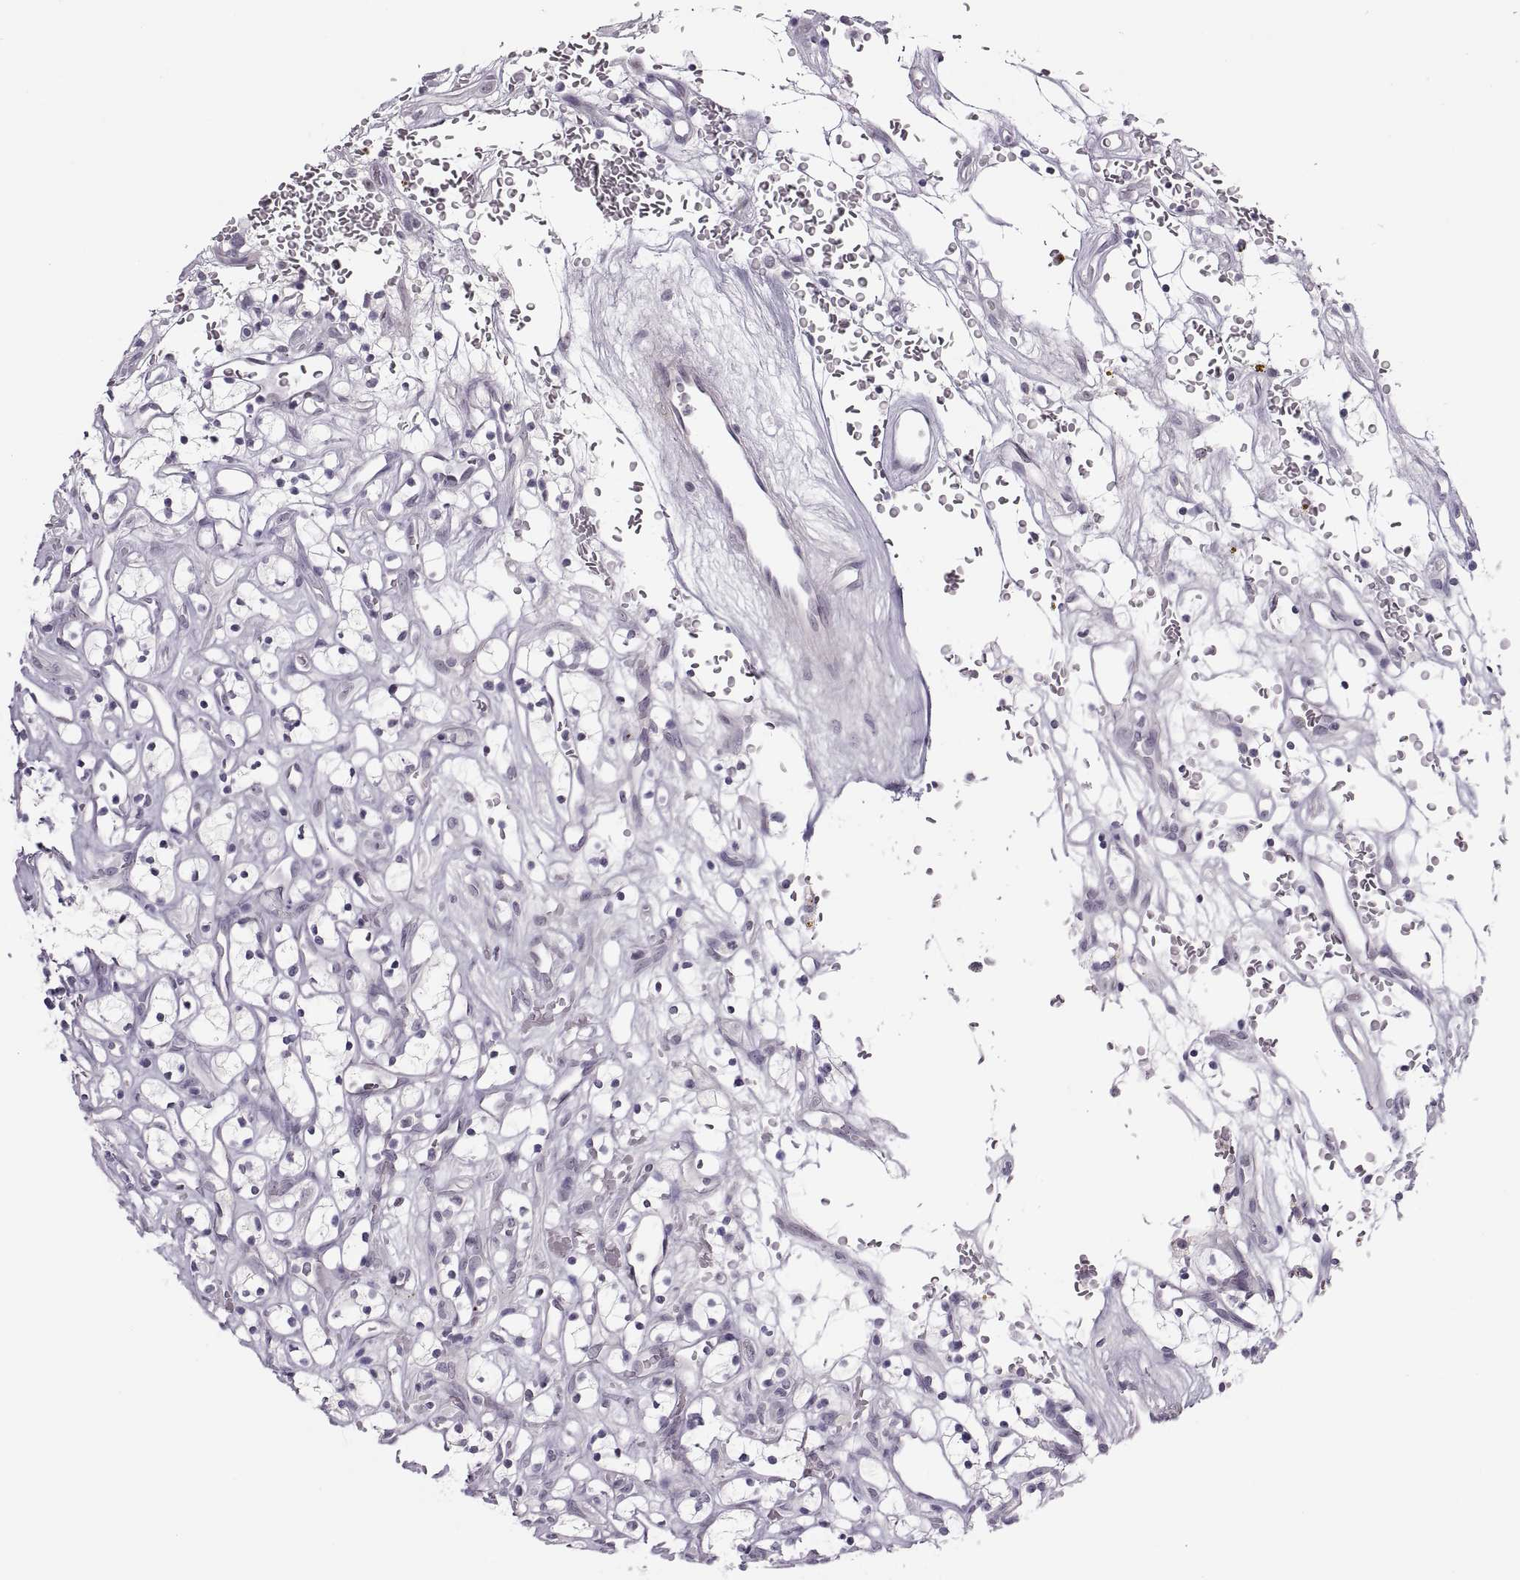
{"staining": {"intensity": "negative", "quantity": "none", "location": "none"}, "tissue": "renal cancer", "cell_type": "Tumor cells", "image_type": "cancer", "snomed": [{"axis": "morphology", "description": "Adenocarcinoma, NOS"}, {"axis": "topography", "description": "Kidney"}], "caption": "DAB (3,3'-diaminobenzidine) immunohistochemical staining of renal adenocarcinoma reveals no significant positivity in tumor cells. (Stains: DAB IHC with hematoxylin counter stain, Microscopy: brightfield microscopy at high magnification).", "gene": "CHCT1", "patient": {"sex": "female", "age": 64}}